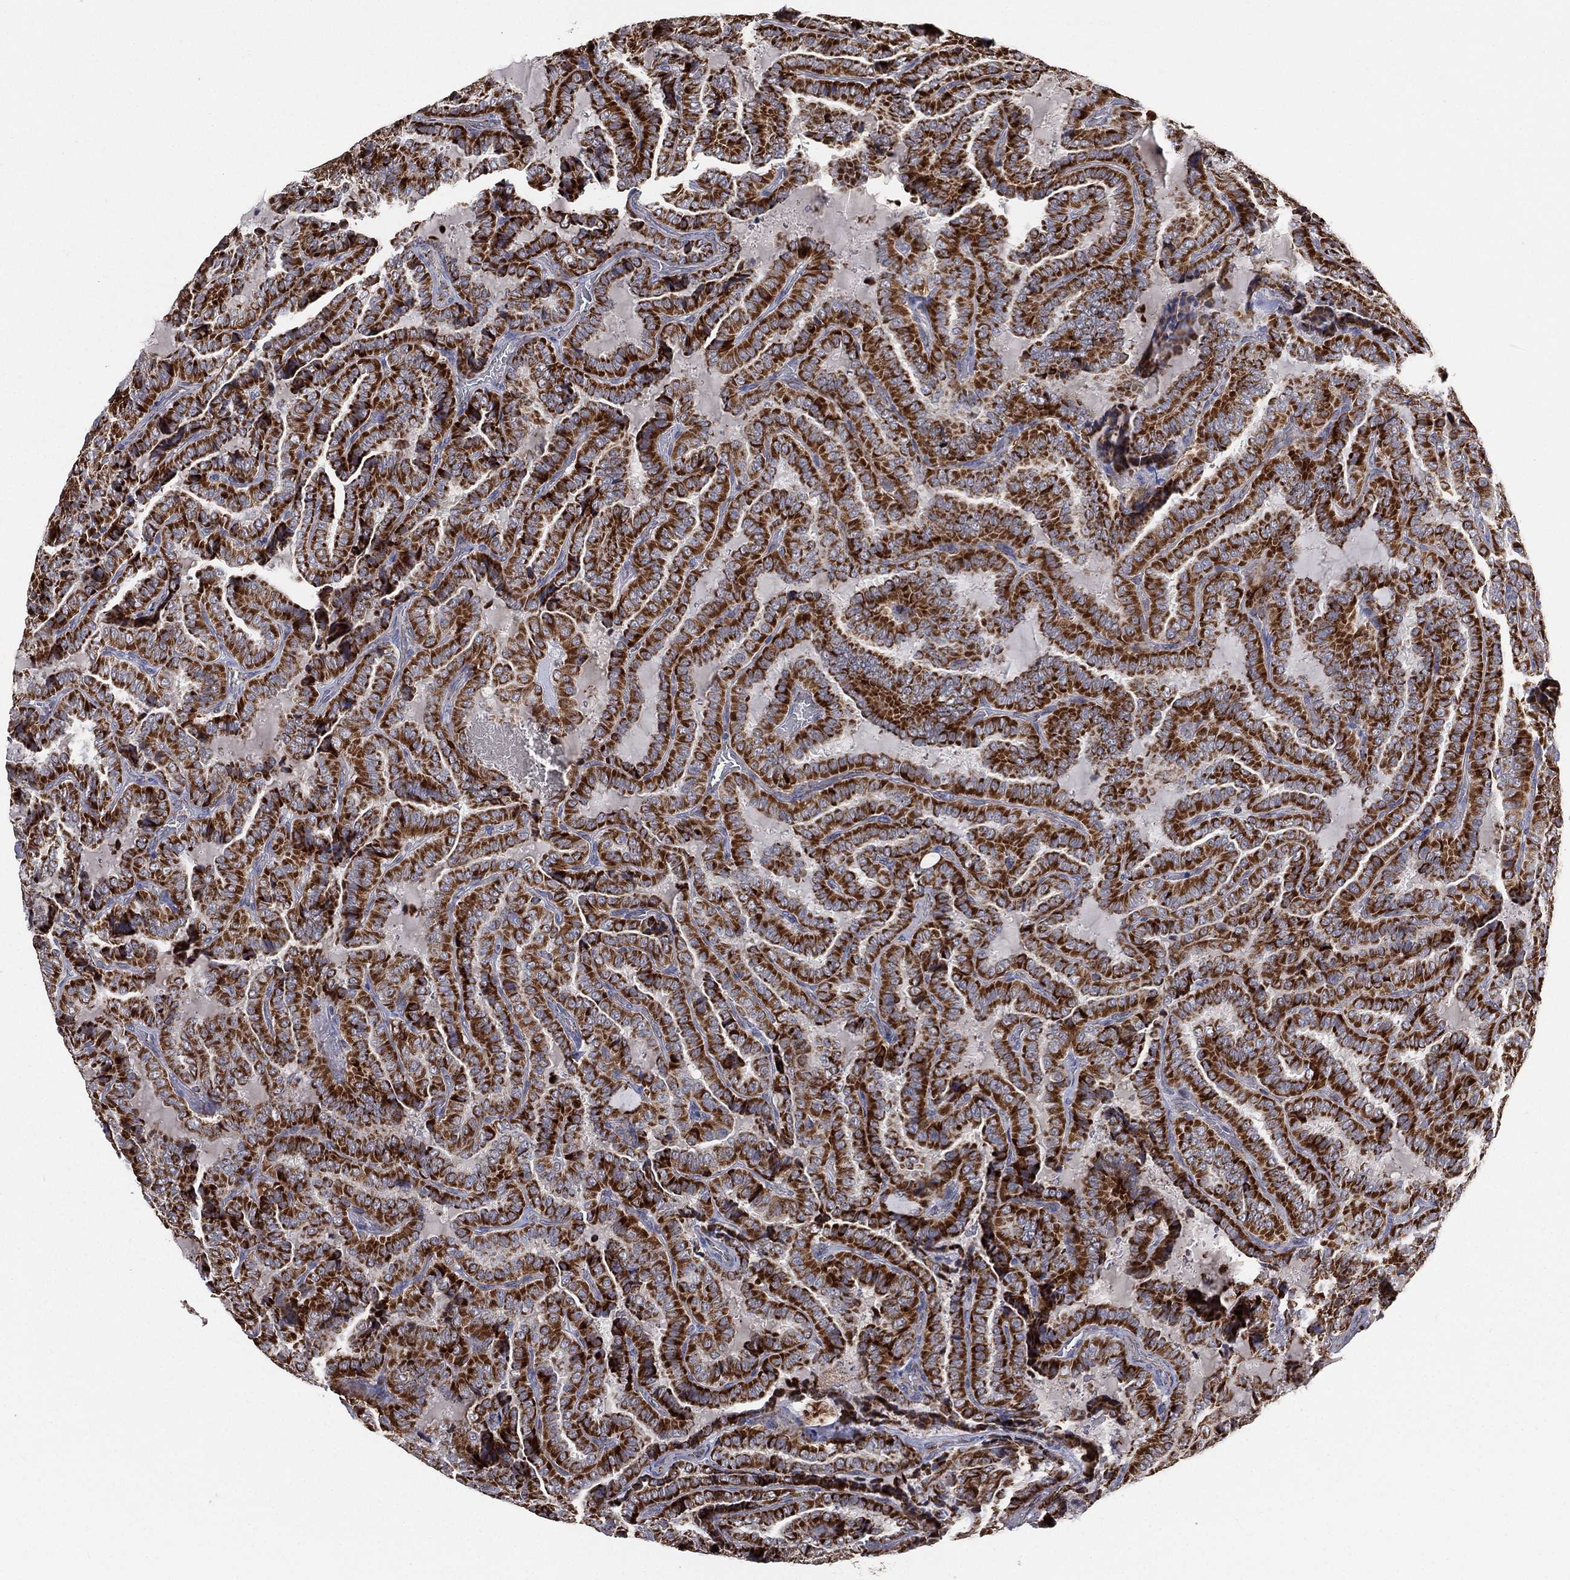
{"staining": {"intensity": "strong", "quantity": ">75%", "location": "cytoplasmic/membranous"}, "tissue": "thyroid cancer", "cell_type": "Tumor cells", "image_type": "cancer", "snomed": [{"axis": "morphology", "description": "Papillary adenocarcinoma, NOS"}, {"axis": "topography", "description": "Thyroid gland"}], "caption": "Papillary adenocarcinoma (thyroid) stained for a protein demonstrates strong cytoplasmic/membranous positivity in tumor cells. The protein is shown in brown color, while the nuclei are stained blue.", "gene": "PSMG4", "patient": {"sex": "female", "age": 39}}